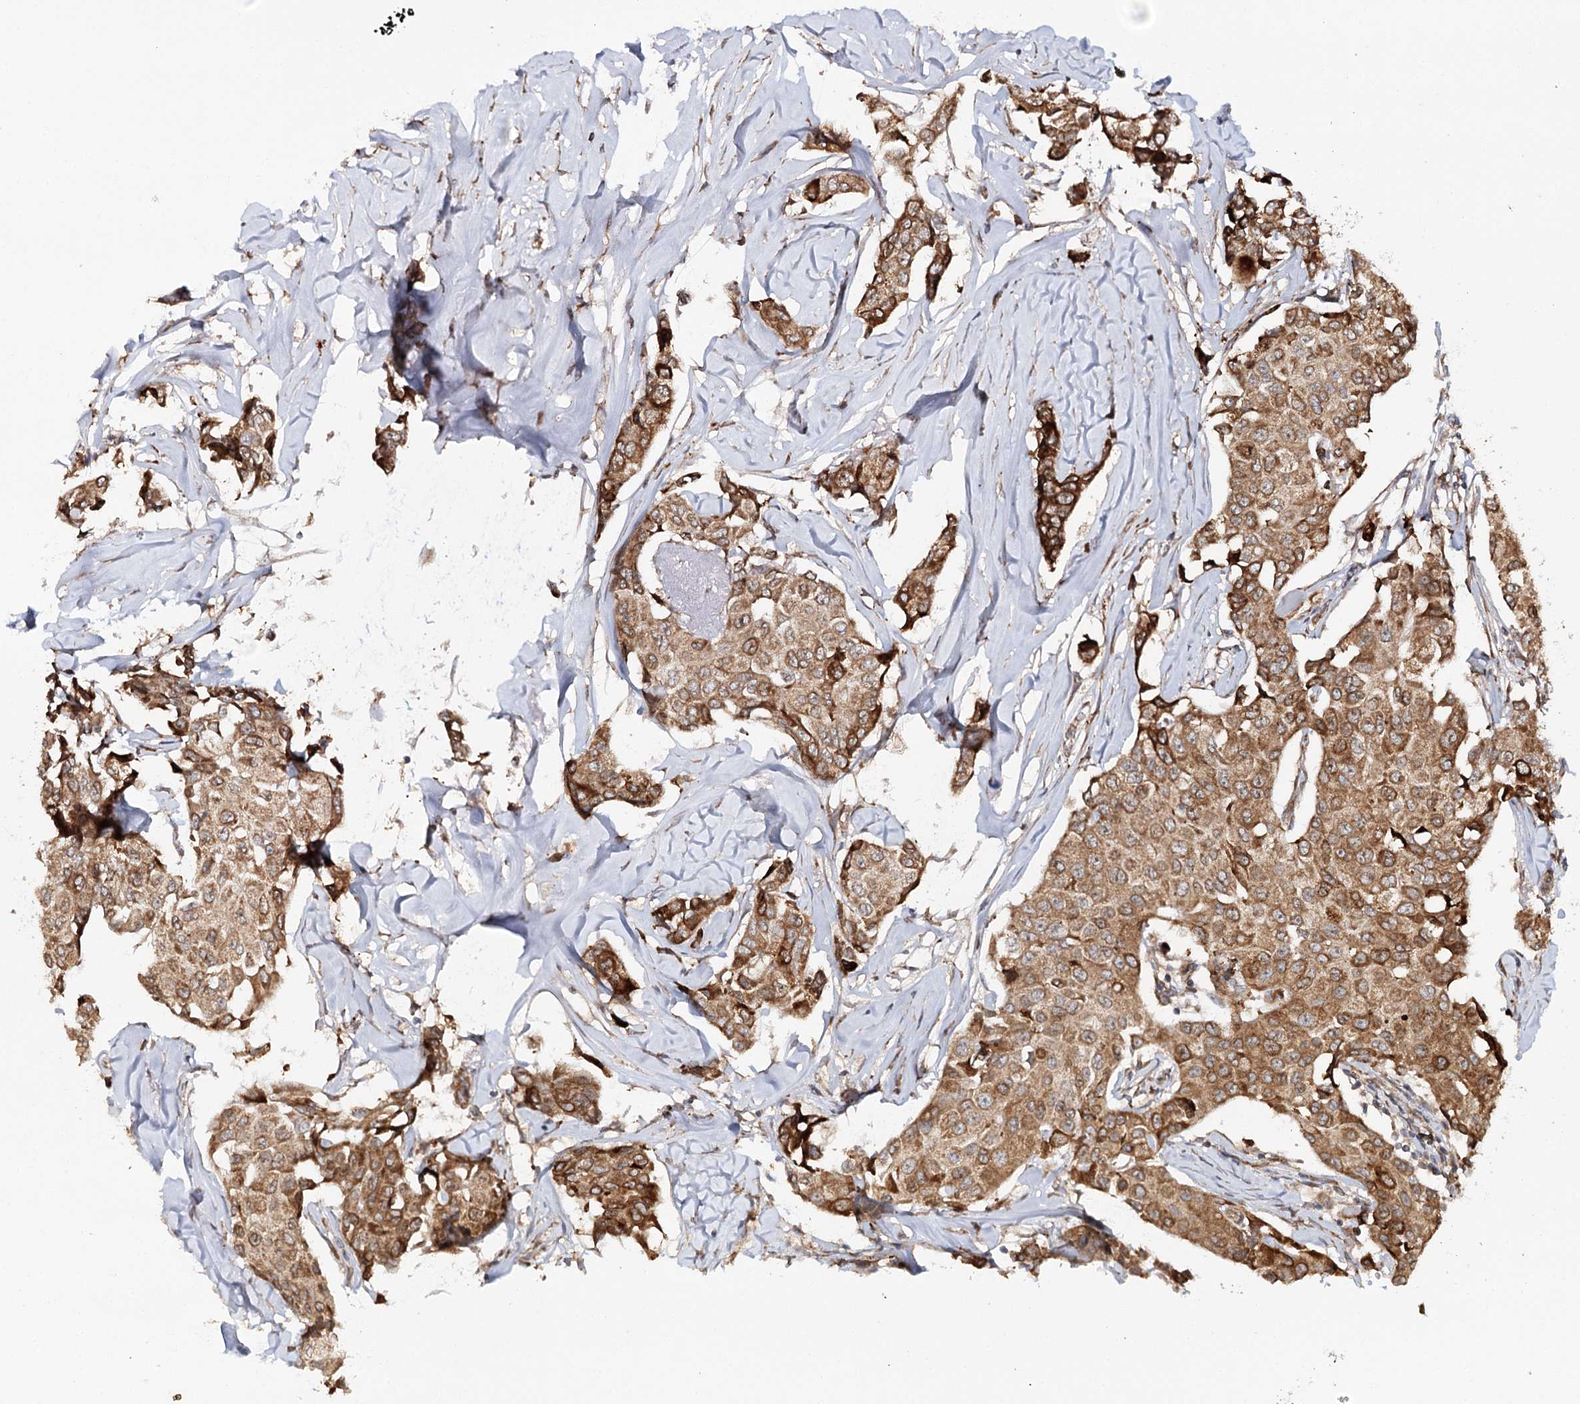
{"staining": {"intensity": "moderate", "quantity": ">75%", "location": "cytoplasmic/membranous"}, "tissue": "breast cancer", "cell_type": "Tumor cells", "image_type": "cancer", "snomed": [{"axis": "morphology", "description": "Duct carcinoma"}, {"axis": "topography", "description": "Breast"}], "caption": "DAB (3,3'-diaminobenzidine) immunohistochemical staining of invasive ductal carcinoma (breast) shows moderate cytoplasmic/membranous protein positivity in approximately >75% of tumor cells.", "gene": "MKNK1", "patient": {"sex": "female", "age": 80}}